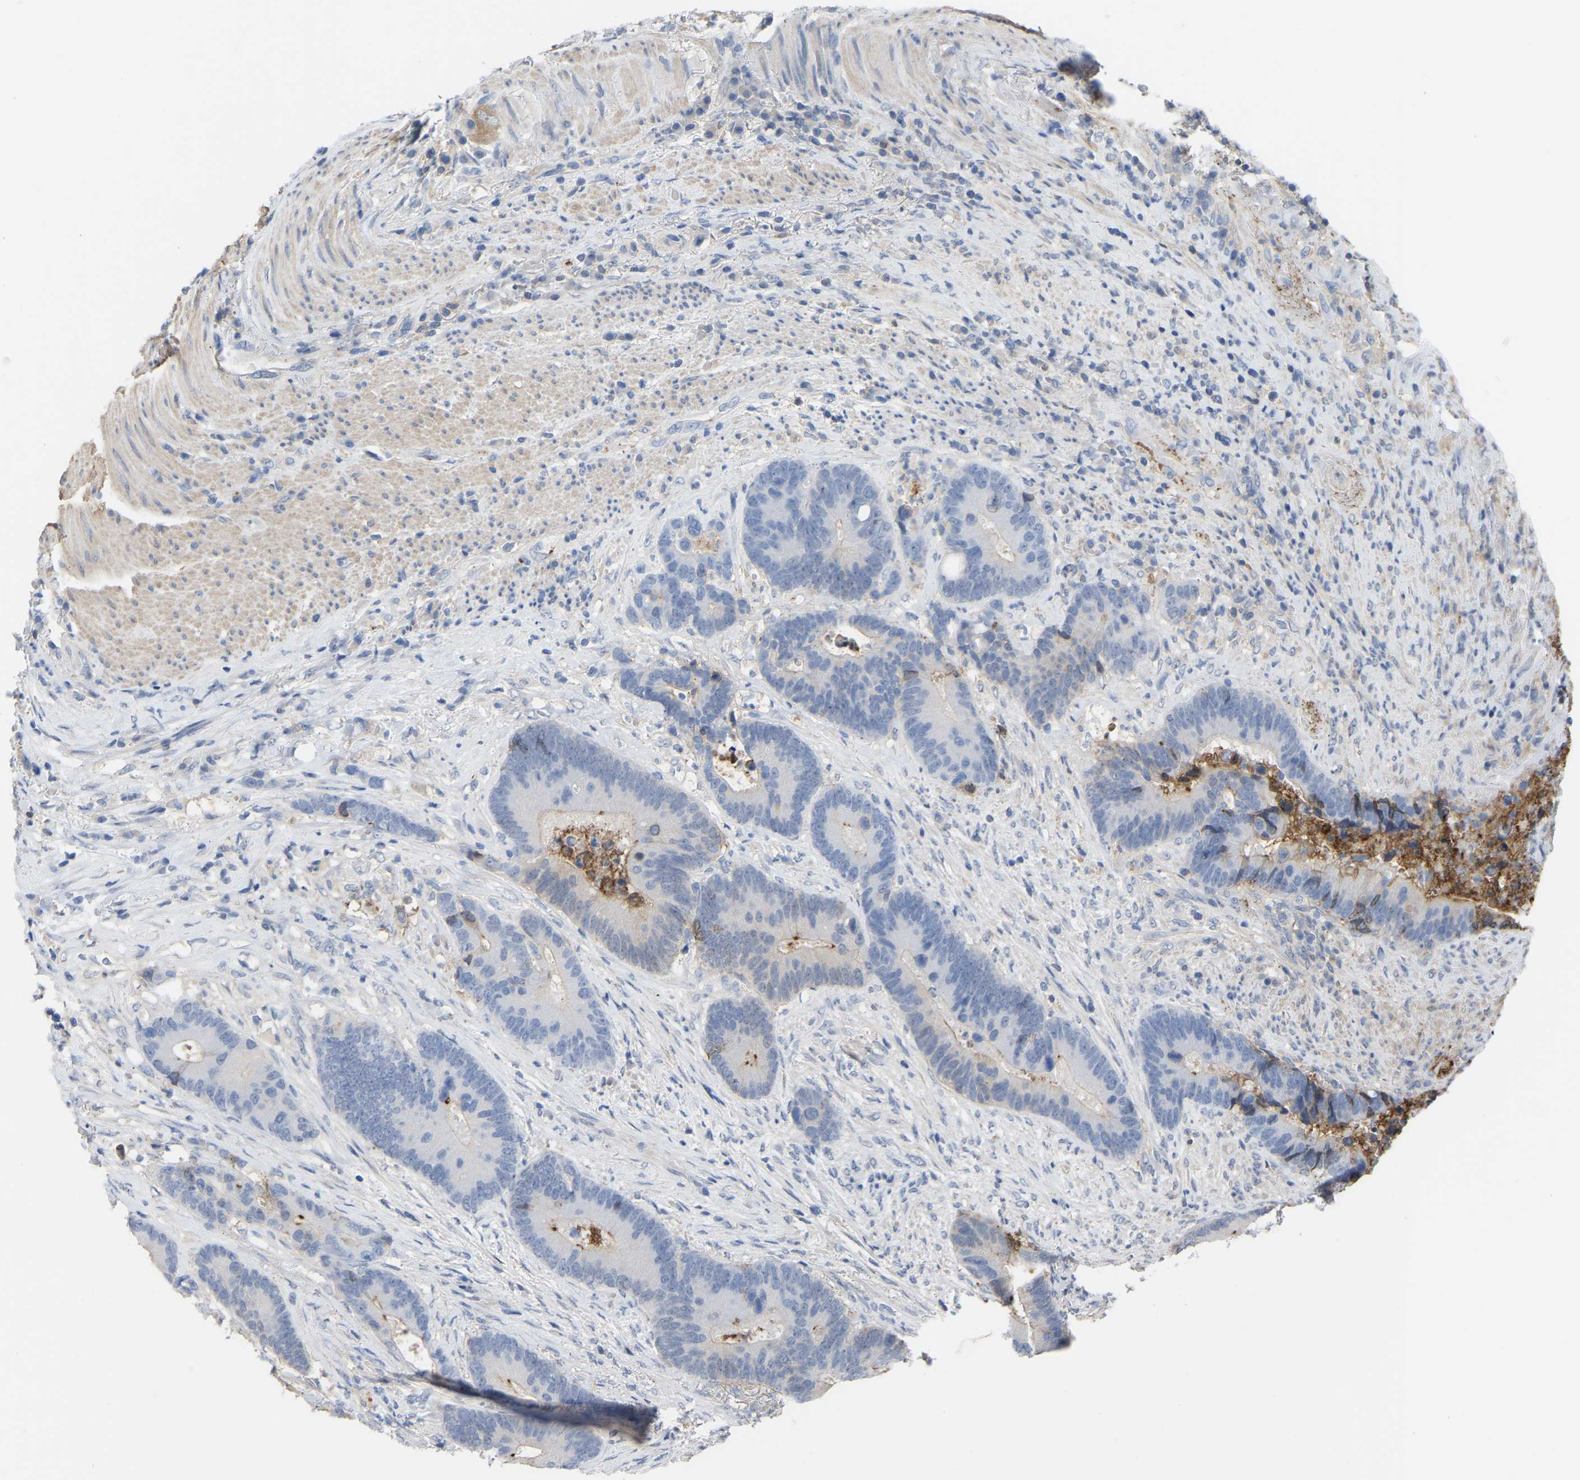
{"staining": {"intensity": "moderate", "quantity": "<25%", "location": "cytoplasmic/membranous"}, "tissue": "colorectal cancer", "cell_type": "Tumor cells", "image_type": "cancer", "snomed": [{"axis": "morphology", "description": "Adenocarcinoma, NOS"}, {"axis": "topography", "description": "Rectum"}], "caption": "About <25% of tumor cells in adenocarcinoma (colorectal) exhibit moderate cytoplasmic/membranous protein positivity as visualized by brown immunohistochemical staining.", "gene": "ZNF449", "patient": {"sex": "female", "age": 89}}